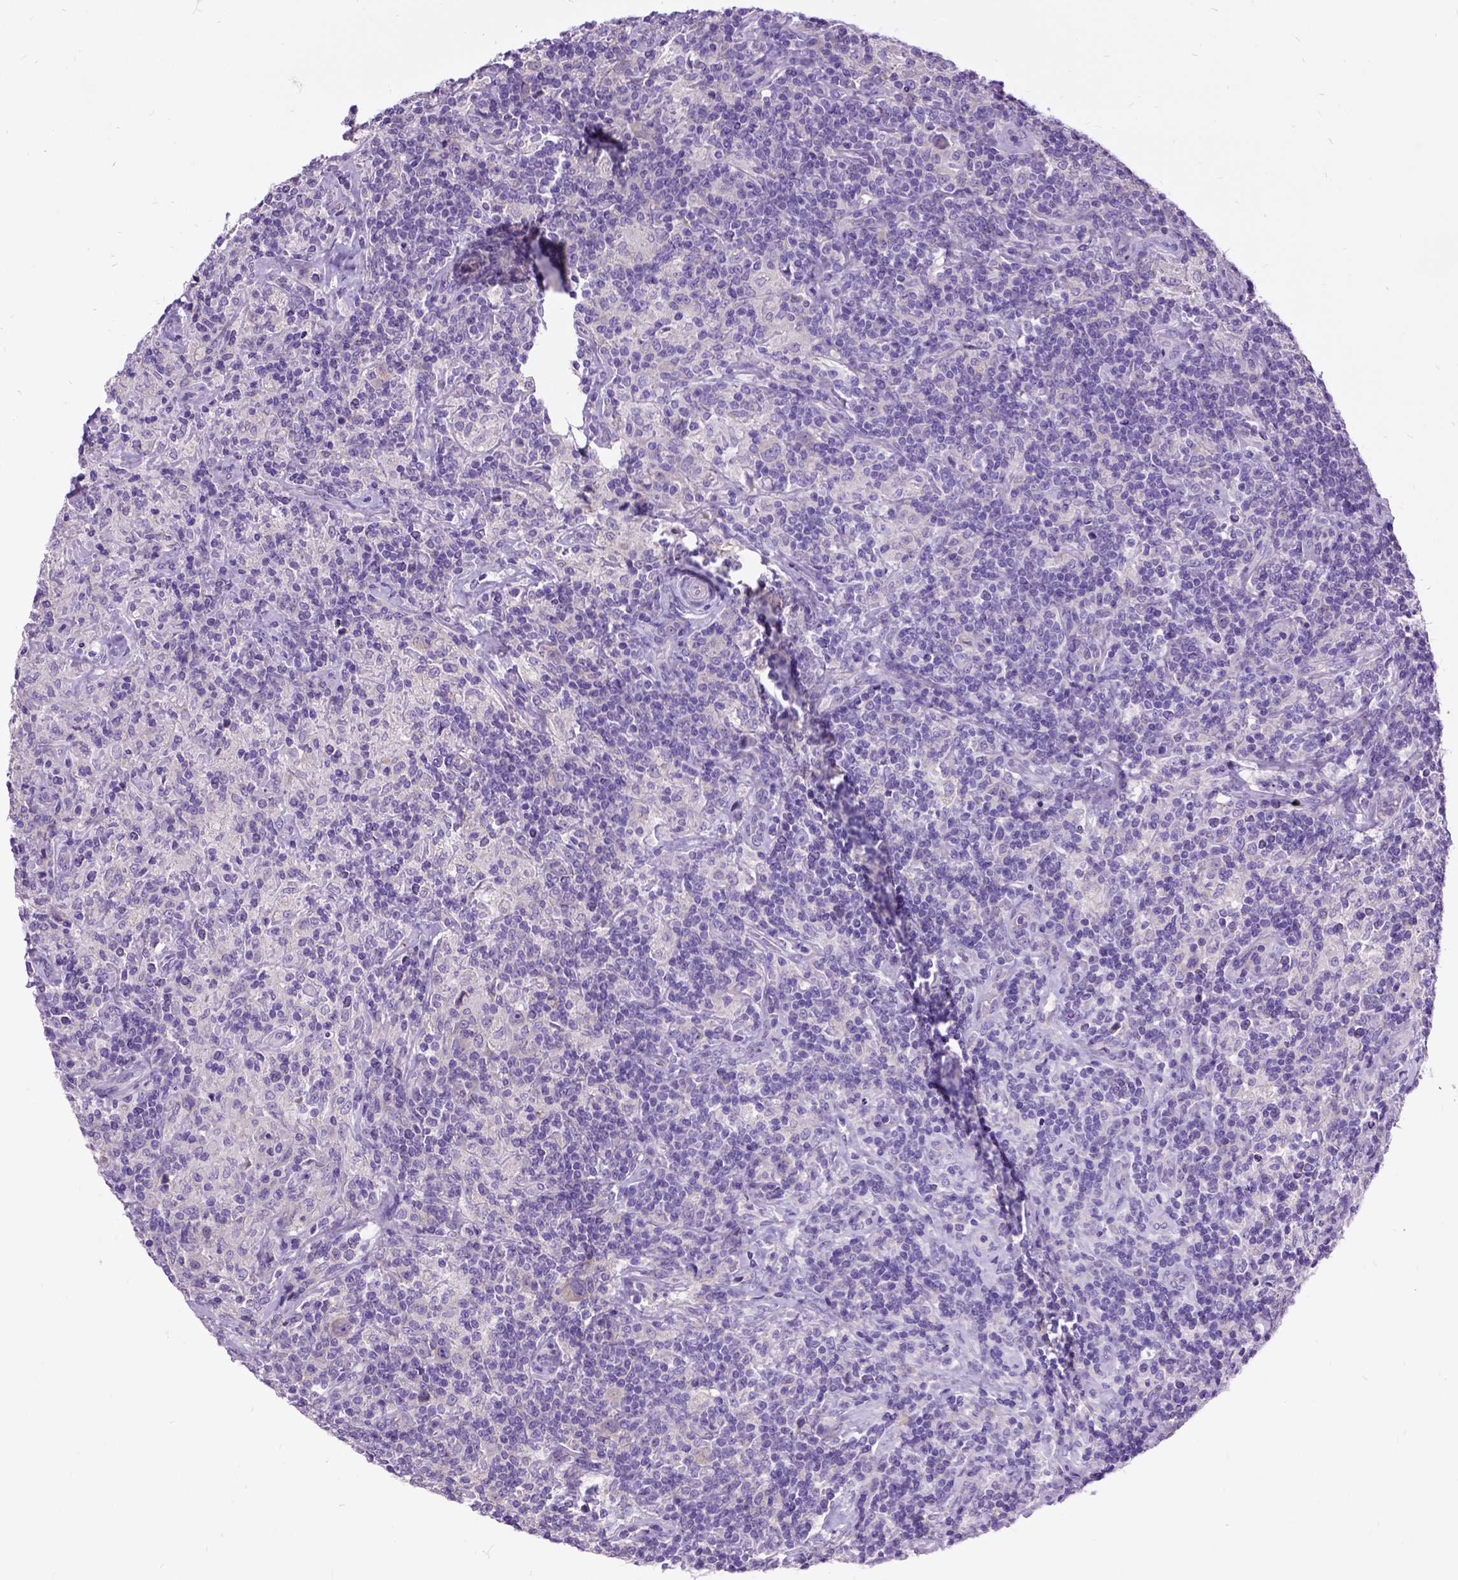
{"staining": {"intensity": "negative", "quantity": "none", "location": "none"}, "tissue": "lymphoma", "cell_type": "Tumor cells", "image_type": "cancer", "snomed": [{"axis": "morphology", "description": "Hodgkin's disease, NOS"}, {"axis": "topography", "description": "Lymph node"}], "caption": "DAB immunohistochemical staining of human Hodgkin's disease reveals no significant expression in tumor cells.", "gene": "CFAP54", "patient": {"sex": "male", "age": 70}}